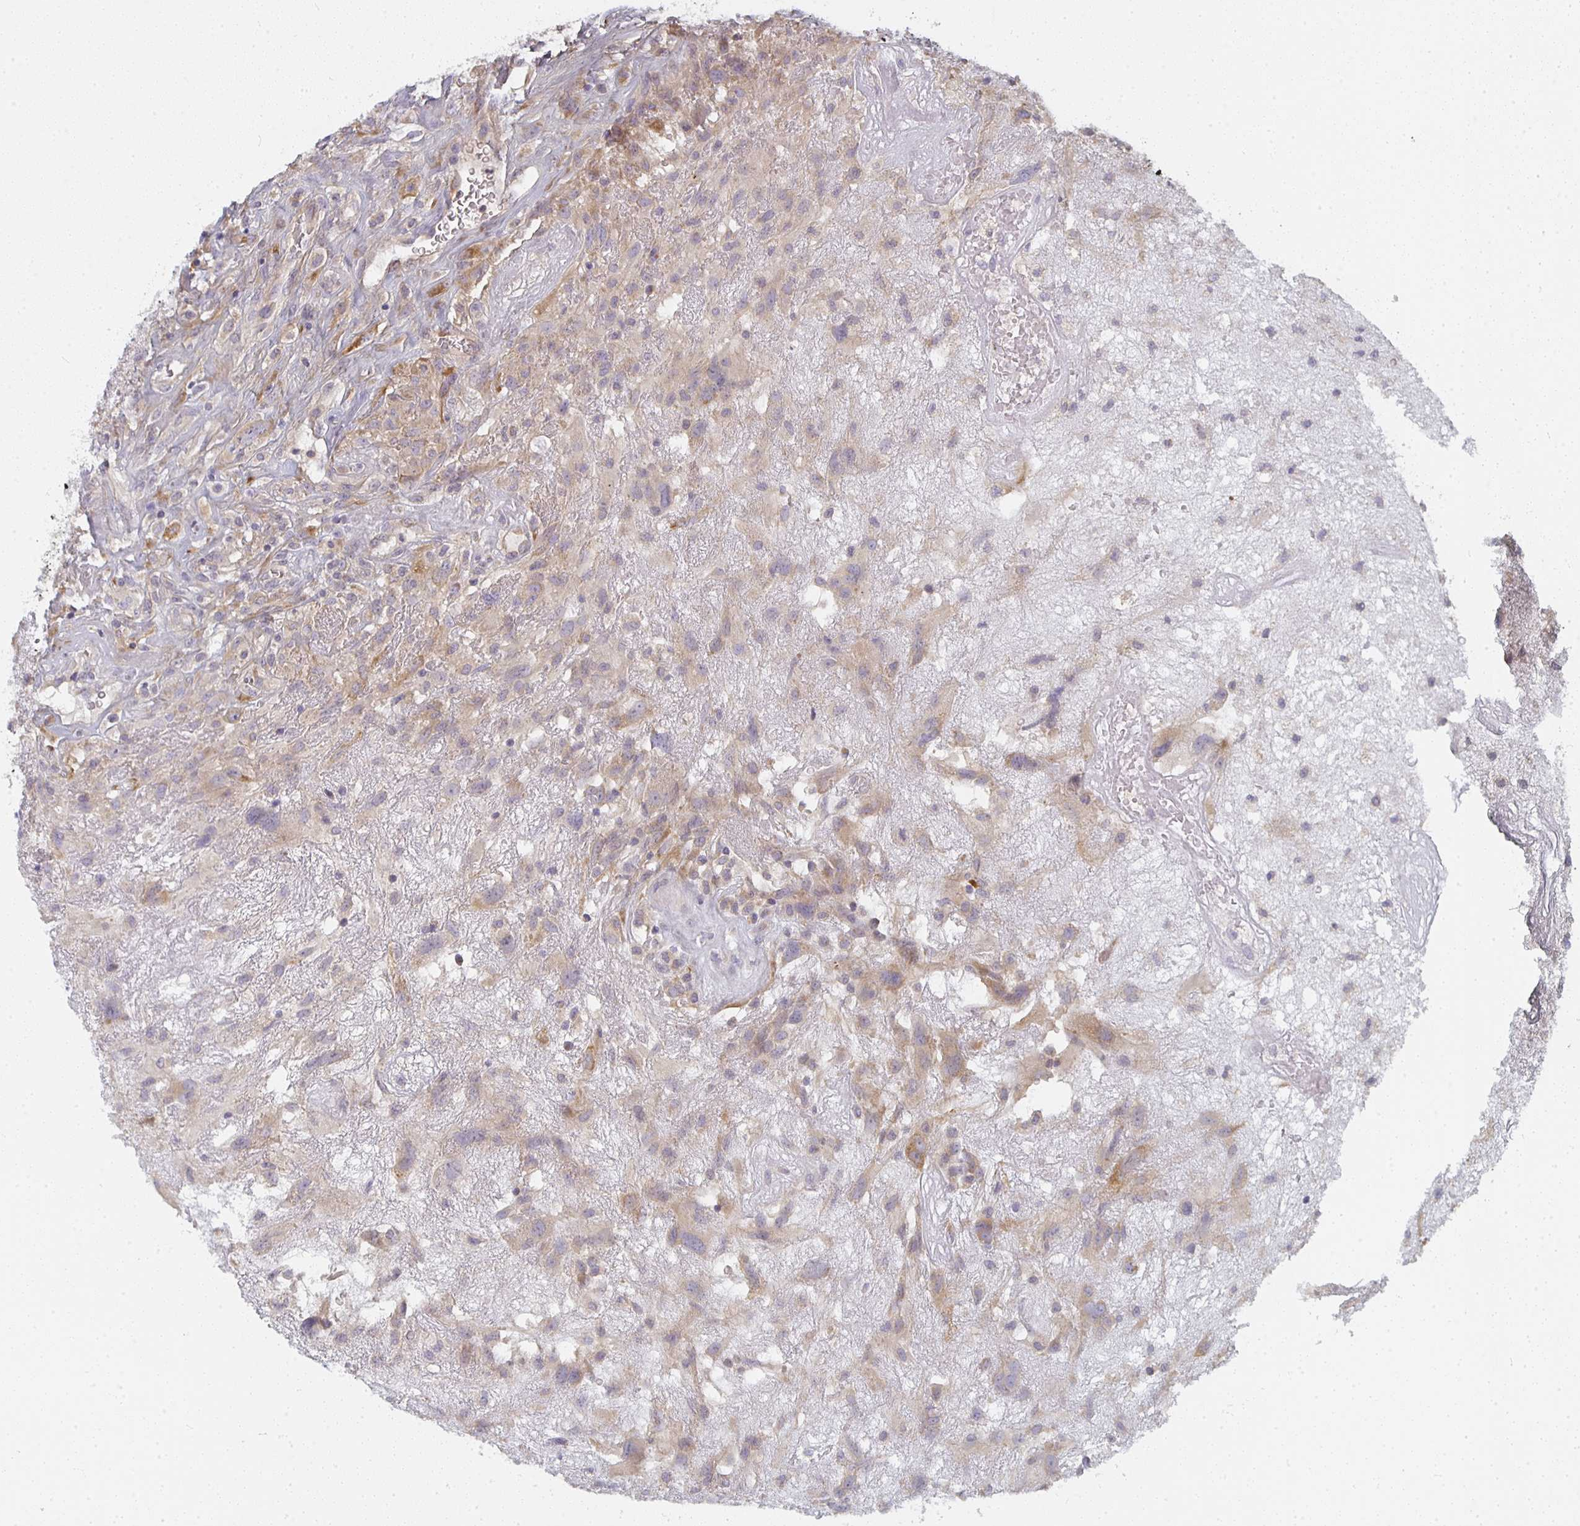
{"staining": {"intensity": "weak", "quantity": "25%-75%", "location": "cytoplasmic/membranous"}, "tissue": "glioma", "cell_type": "Tumor cells", "image_type": "cancer", "snomed": [{"axis": "morphology", "description": "Glioma, malignant, High grade"}, {"axis": "topography", "description": "Brain"}], "caption": "High-grade glioma (malignant) stained with a protein marker displays weak staining in tumor cells.", "gene": "CTHRC1", "patient": {"sex": "male", "age": 46}}